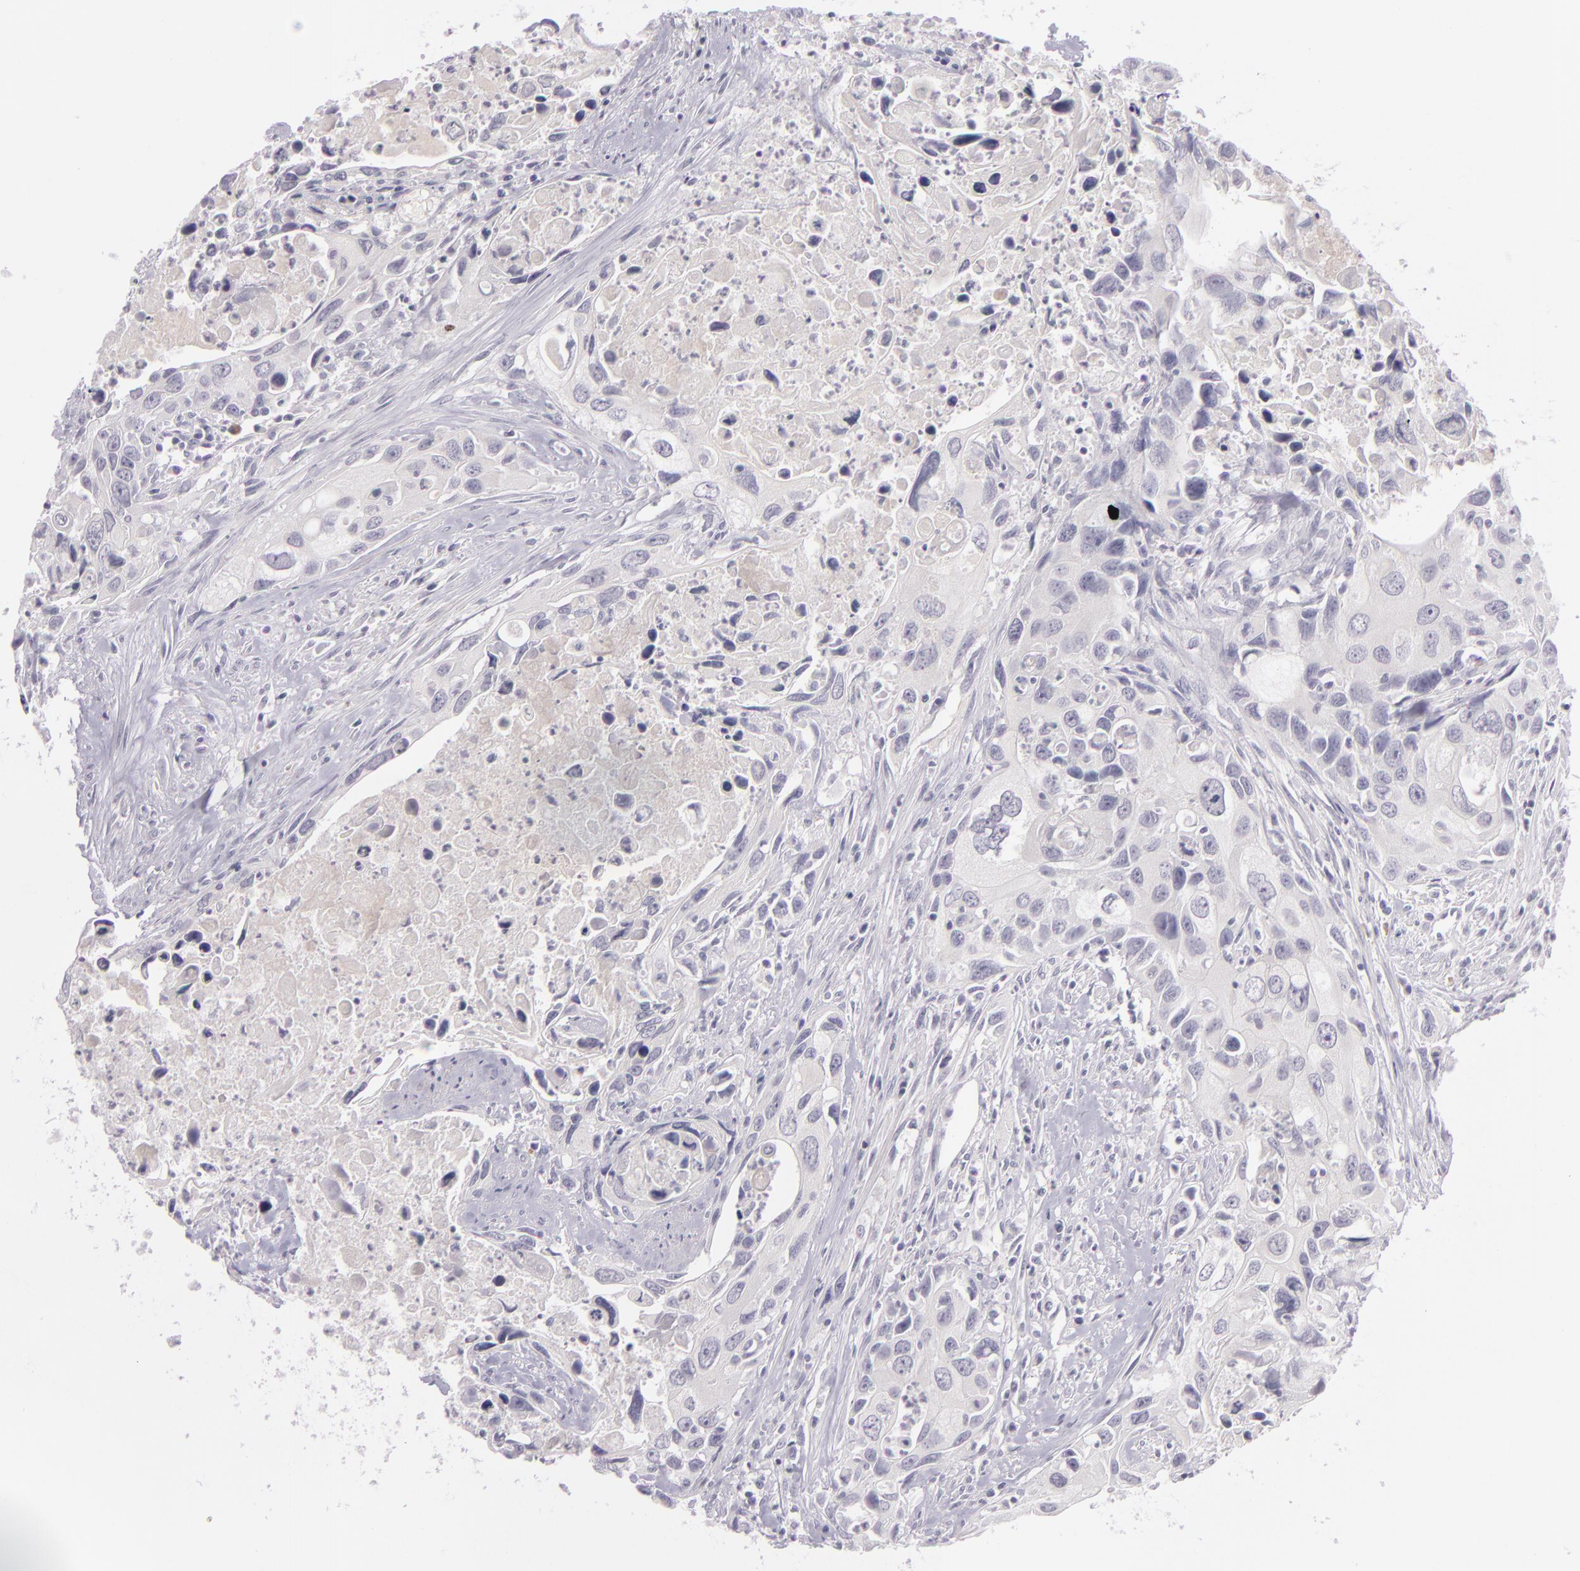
{"staining": {"intensity": "negative", "quantity": "none", "location": "none"}, "tissue": "urothelial cancer", "cell_type": "Tumor cells", "image_type": "cancer", "snomed": [{"axis": "morphology", "description": "Urothelial carcinoma, High grade"}, {"axis": "topography", "description": "Urinary bladder"}], "caption": "A micrograph of urothelial cancer stained for a protein demonstrates no brown staining in tumor cells.", "gene": "DAG1", "patient": {"sex": "male", "age": 71}}